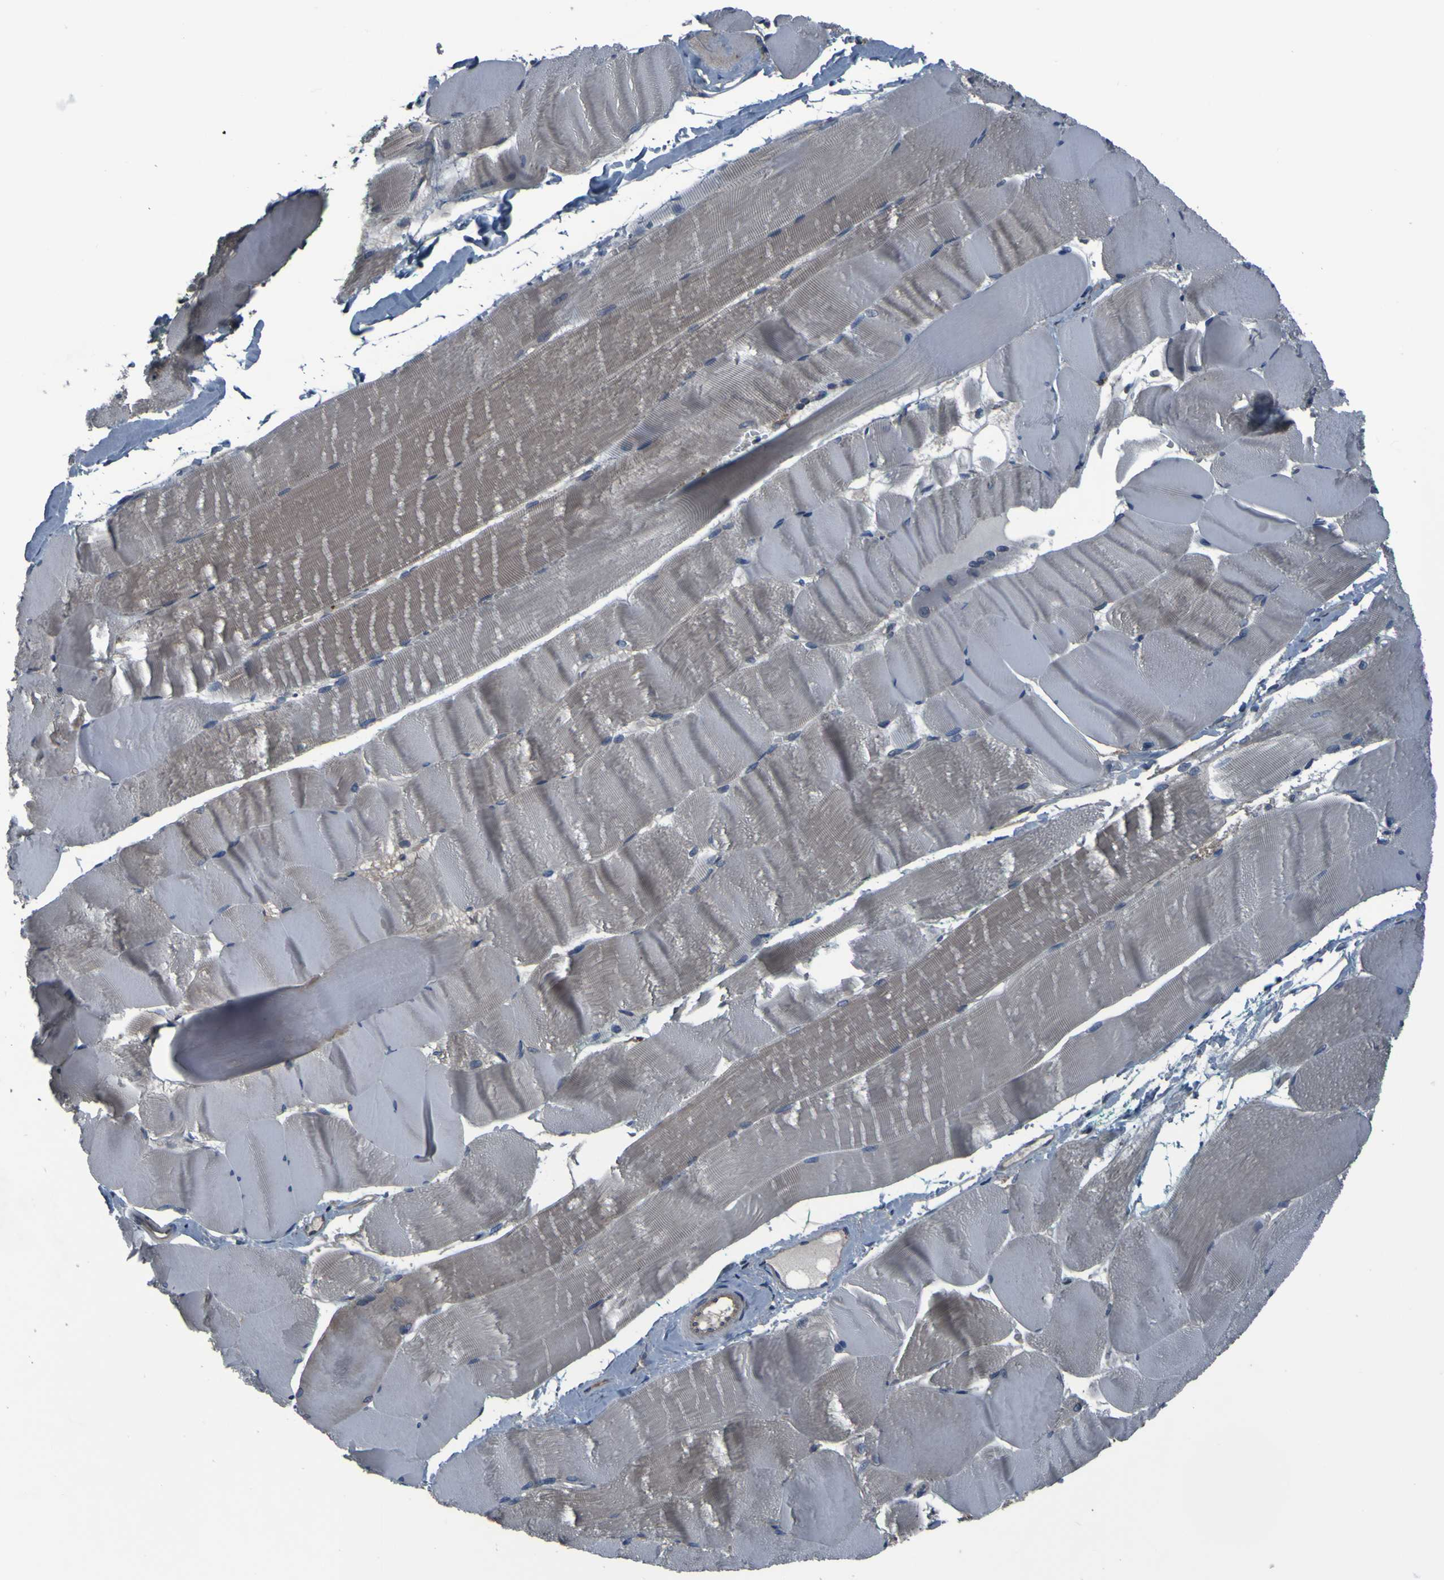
{"staining": {"intensity": "negative", "quantity": "none", "location": "none"}, "tissue": "skeletal muscle", "cell_type": "Myocytes", "image_type": "normal", "snomed": [{"axis": "morphology", "description": "Normal tissue, NOS"}, {"axis": "morphology", "description": "Squamous cell carcinoma, NOS"}, {"axis": "topography", "description": "Skeletal muscle"}], "caption": "Myocytes show no significant staining in unremarkable skeletal muscle. The staining was performed using DAB to visualize the protein expression in brown, while the nuclei were stained in blue with hematoxylin (Magnification: 20x).", "gene": "GRAMD1A", "patient": {"sex": "male", "age": 51}}